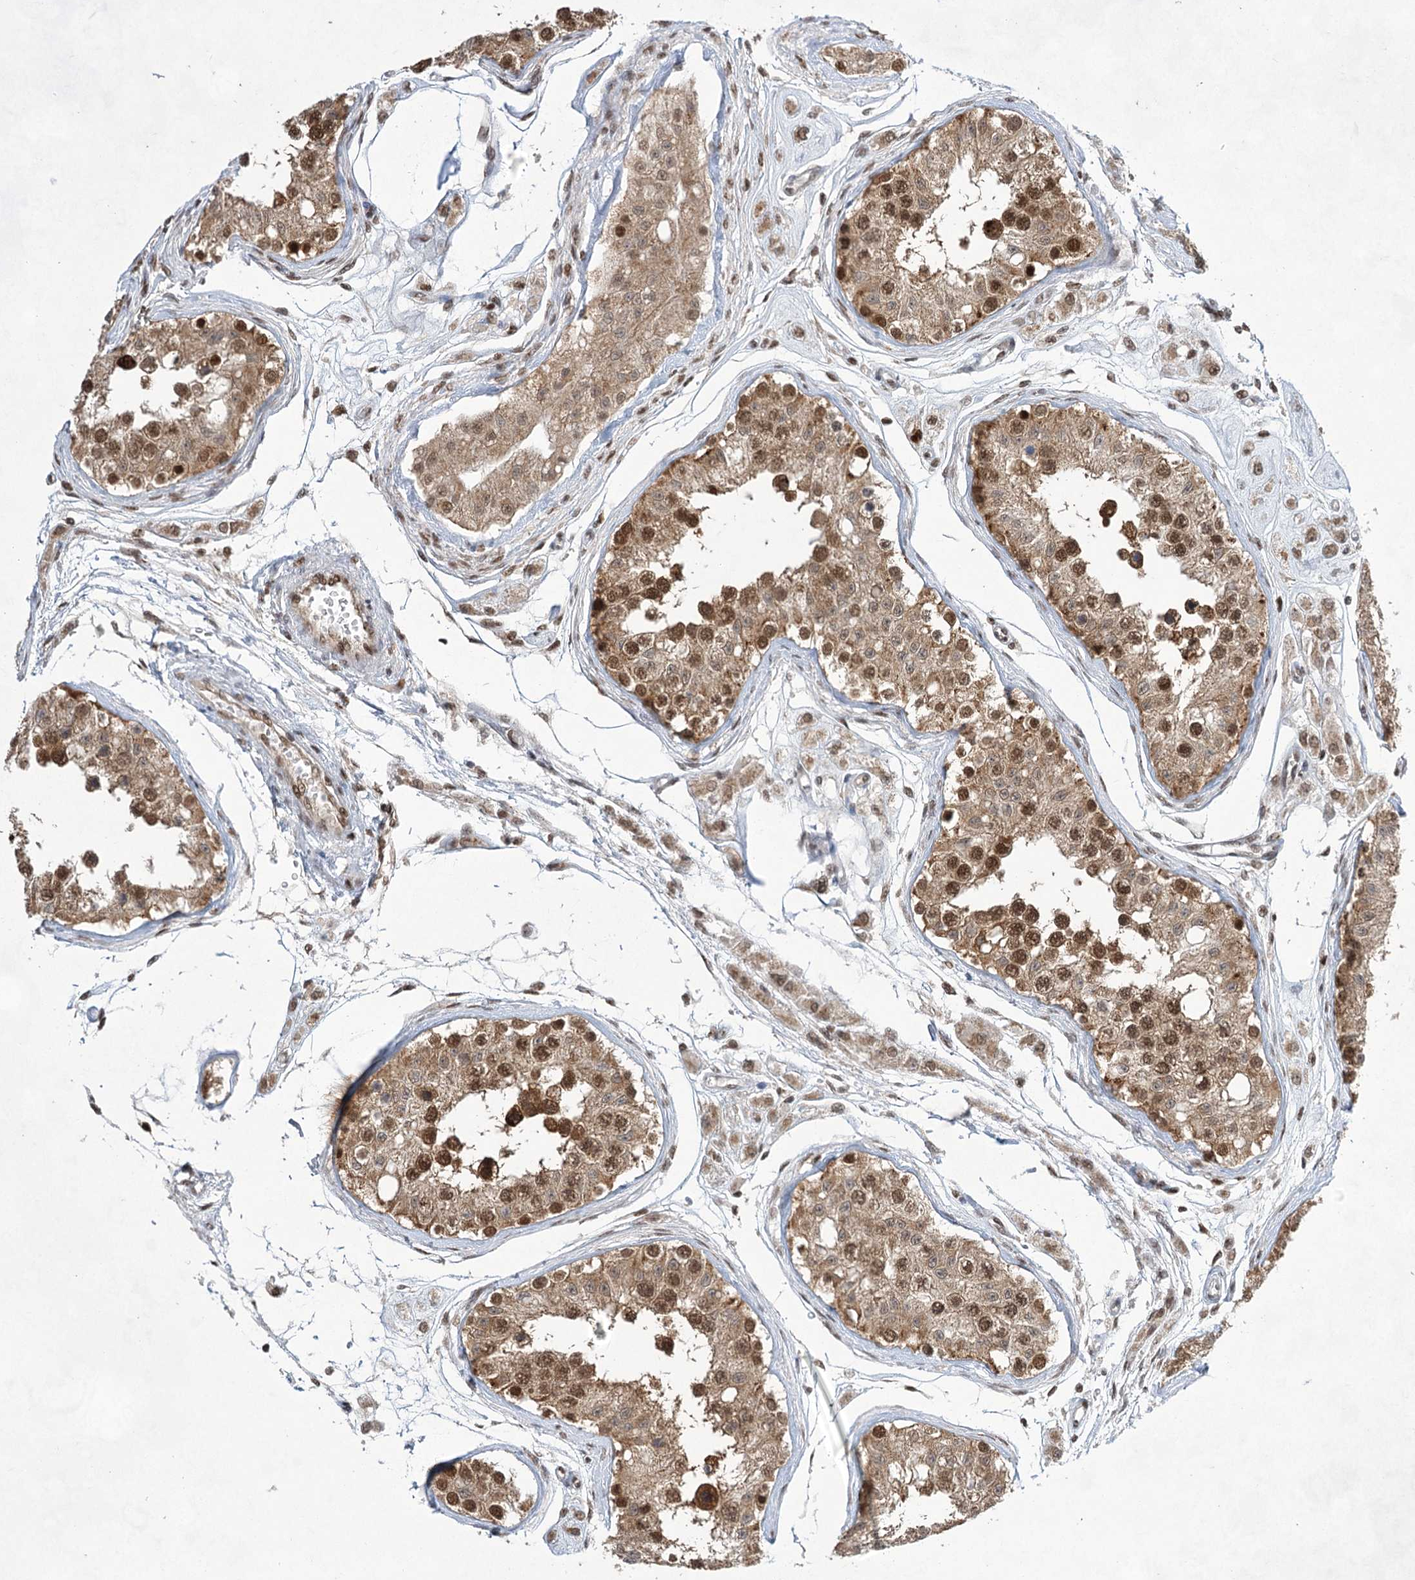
{"staining": {"intensity": "moderate", "quantity": ">75%", "location": "cytoplasmic/membranous,nuclear"}, "tissue": "testis", "cell_type": "Cells in seminiferous ducts", "image_type": "normal", "snomed": [{"axis": "morphology", "description": "Normal tissue, NOS"}, {"axis": "morphology", "description": "Adenocarcinoma, metastatic, NOS"}, {"axis": "topography", "description": "Testis"}], "caption": "A brown stain shows moderate cytoplasmic/membranous,nuclear expression of a protein in cells in seminiferous ducts of normal testis. Nuclei are stained in blue.", "gene": "ZCCHC8", "patient": {"sex": "male", "age": 26}}